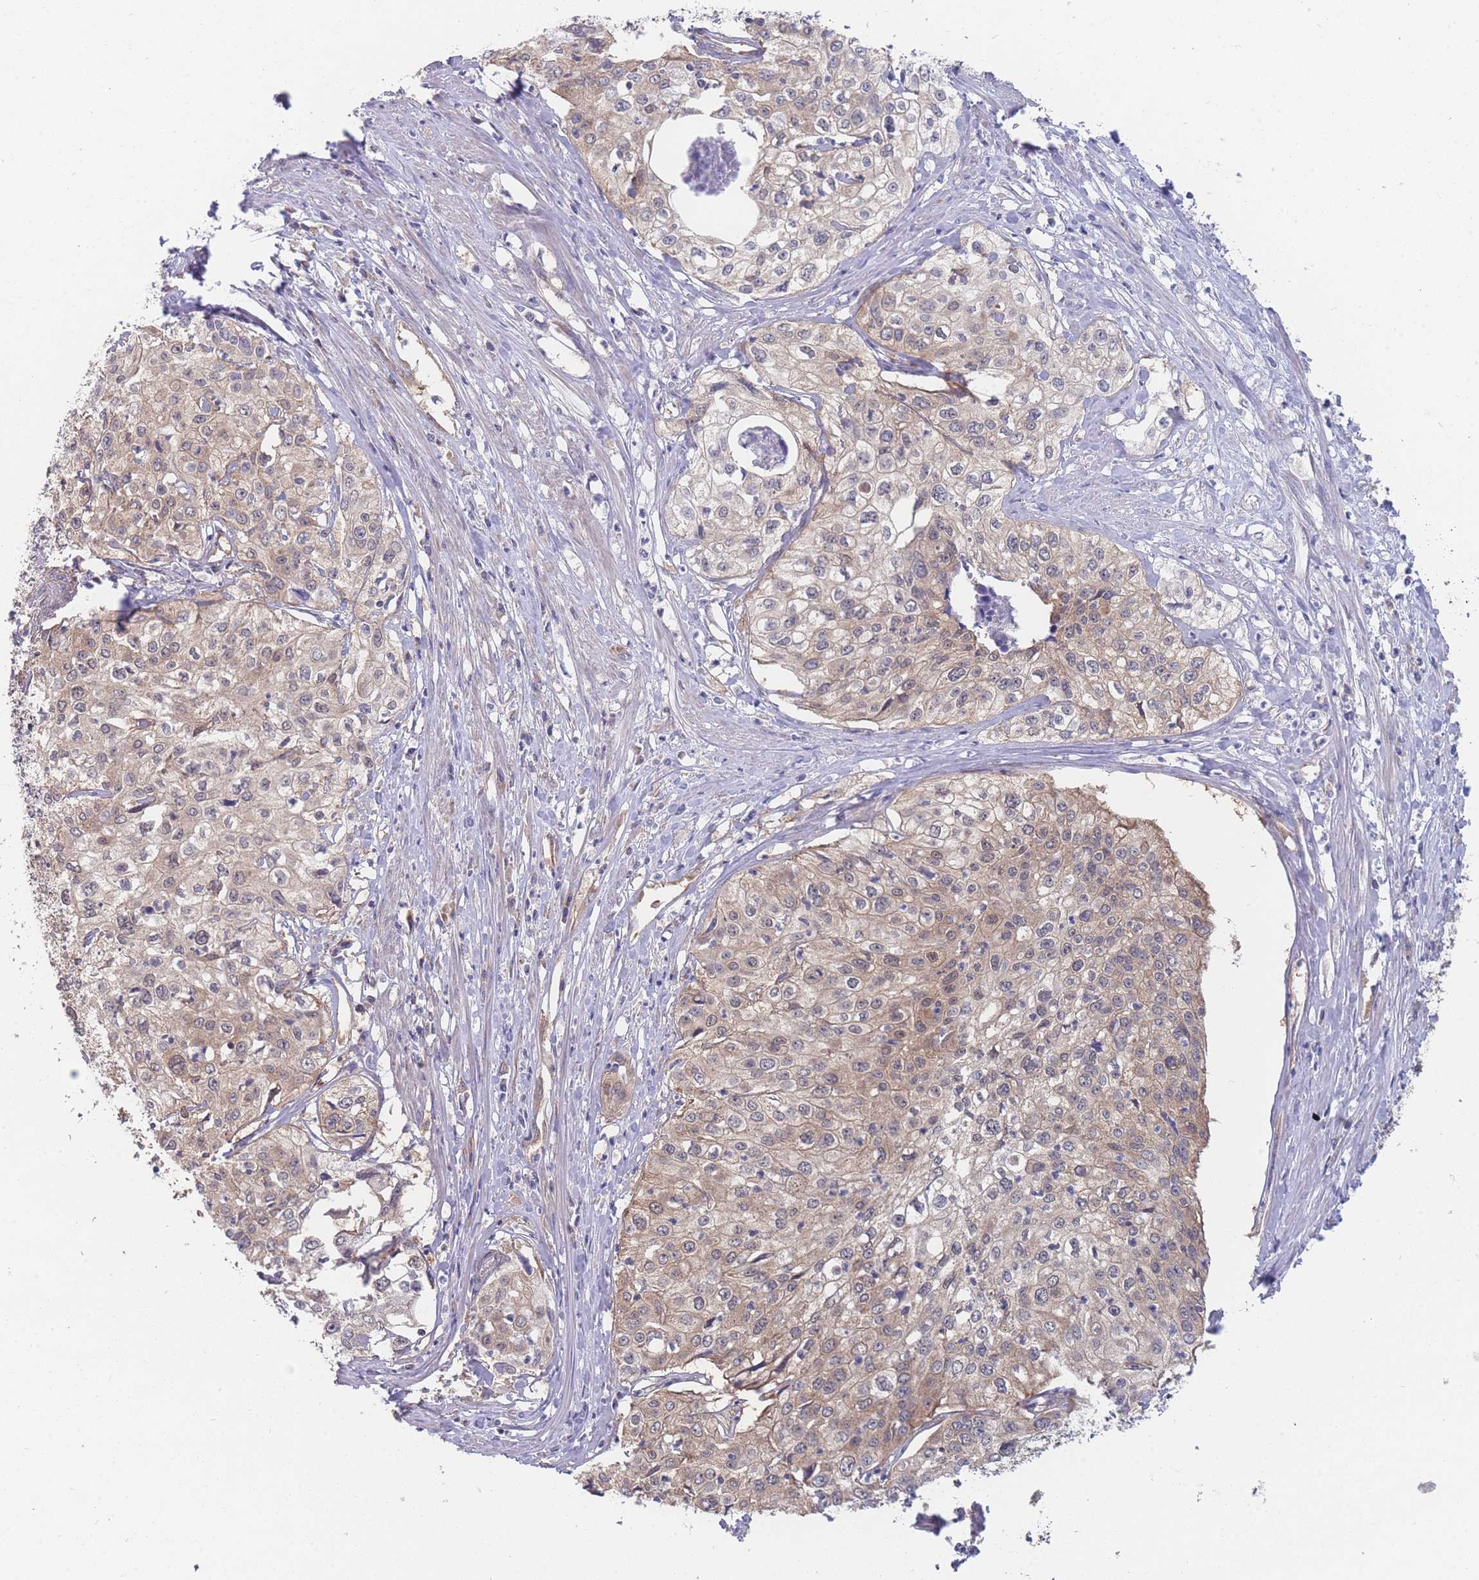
{"staining": {"intensity": "weak", "quantity": ">75%", "location": "cytoplasmic/membranous"}, "tissue": "cervical cancer", "cell_type": "Tumor cells", "image_type": "cancer", "snomed": [{"axis": "morphology", "description": "Squamous cell carcinoma, NOS"}, {"axis": "topography", "description": "Cervix"}], "caption": "The micrograph reveals a brown stain indicating the presence of a protein in the cytoplasmic/membranous of tumor cells in cervical squamous cell carcinoma. (IHC, brightfield microscopy, high magnification).", "gene": "MRPS18B", "patient": {"sex": "female", "age": 31}}